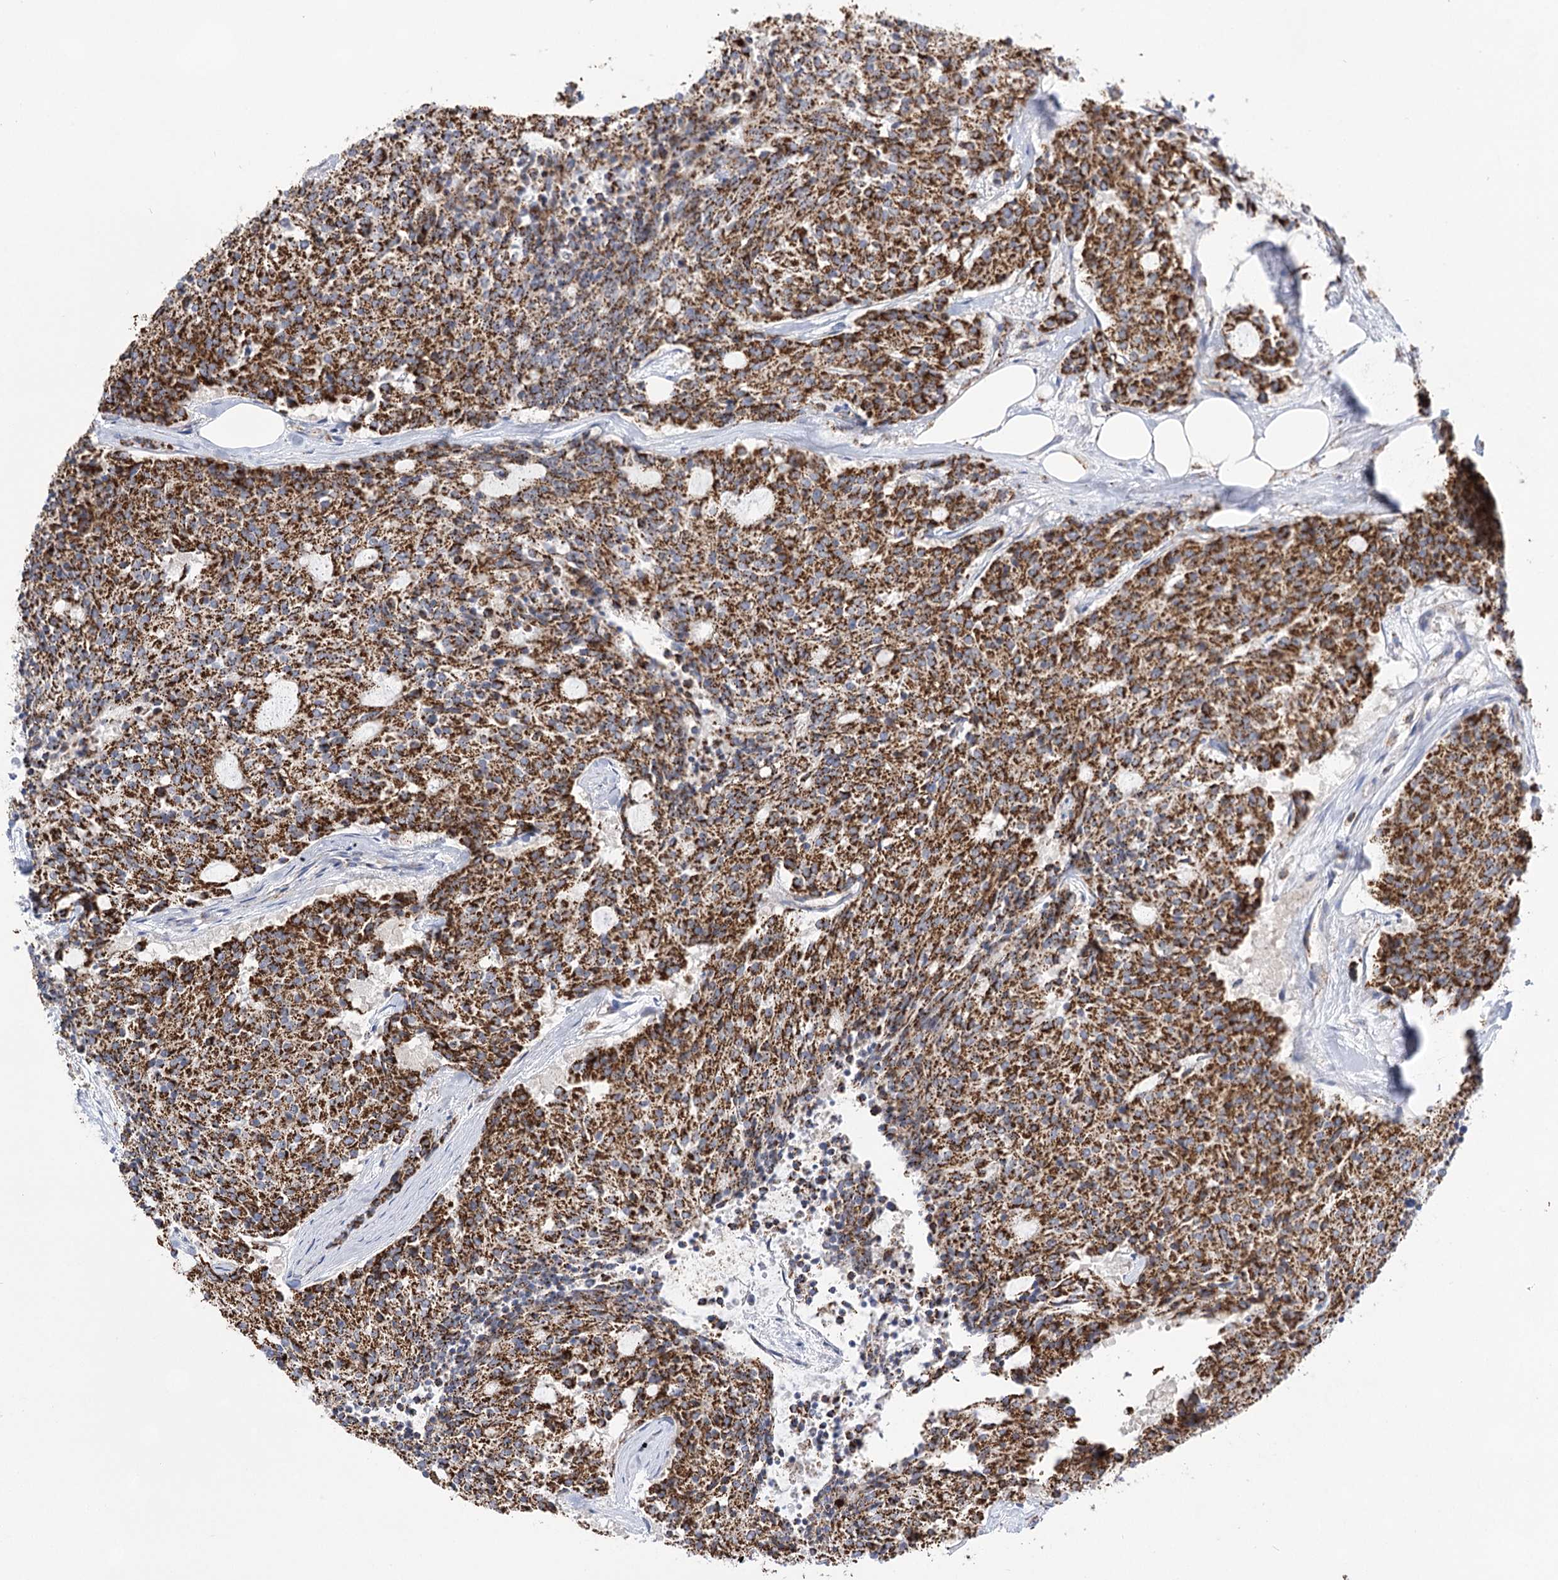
{"staining": {"intensity": "strong", "quantity": ">75%", "location": "cytoplasmic/membranous"}, "tissue": "carcinoid", "cell_type": "Tumor cells", "image_type": "cancer", "snomed": [{"axis": "morphology", "description": "Carcinoid, malignant, NOS"}, {"axis": "topography", "description": "Pancreas"}], "caption": "DAB (3,3'-diaminobenzidine) immunohistochemical staining of carcinoid shows strong cytoplasmic/membranous protein staining in approximately >75% of tumor cells.", "gene": "NADK2", "patient": {"sex": "female", "age": 54}}